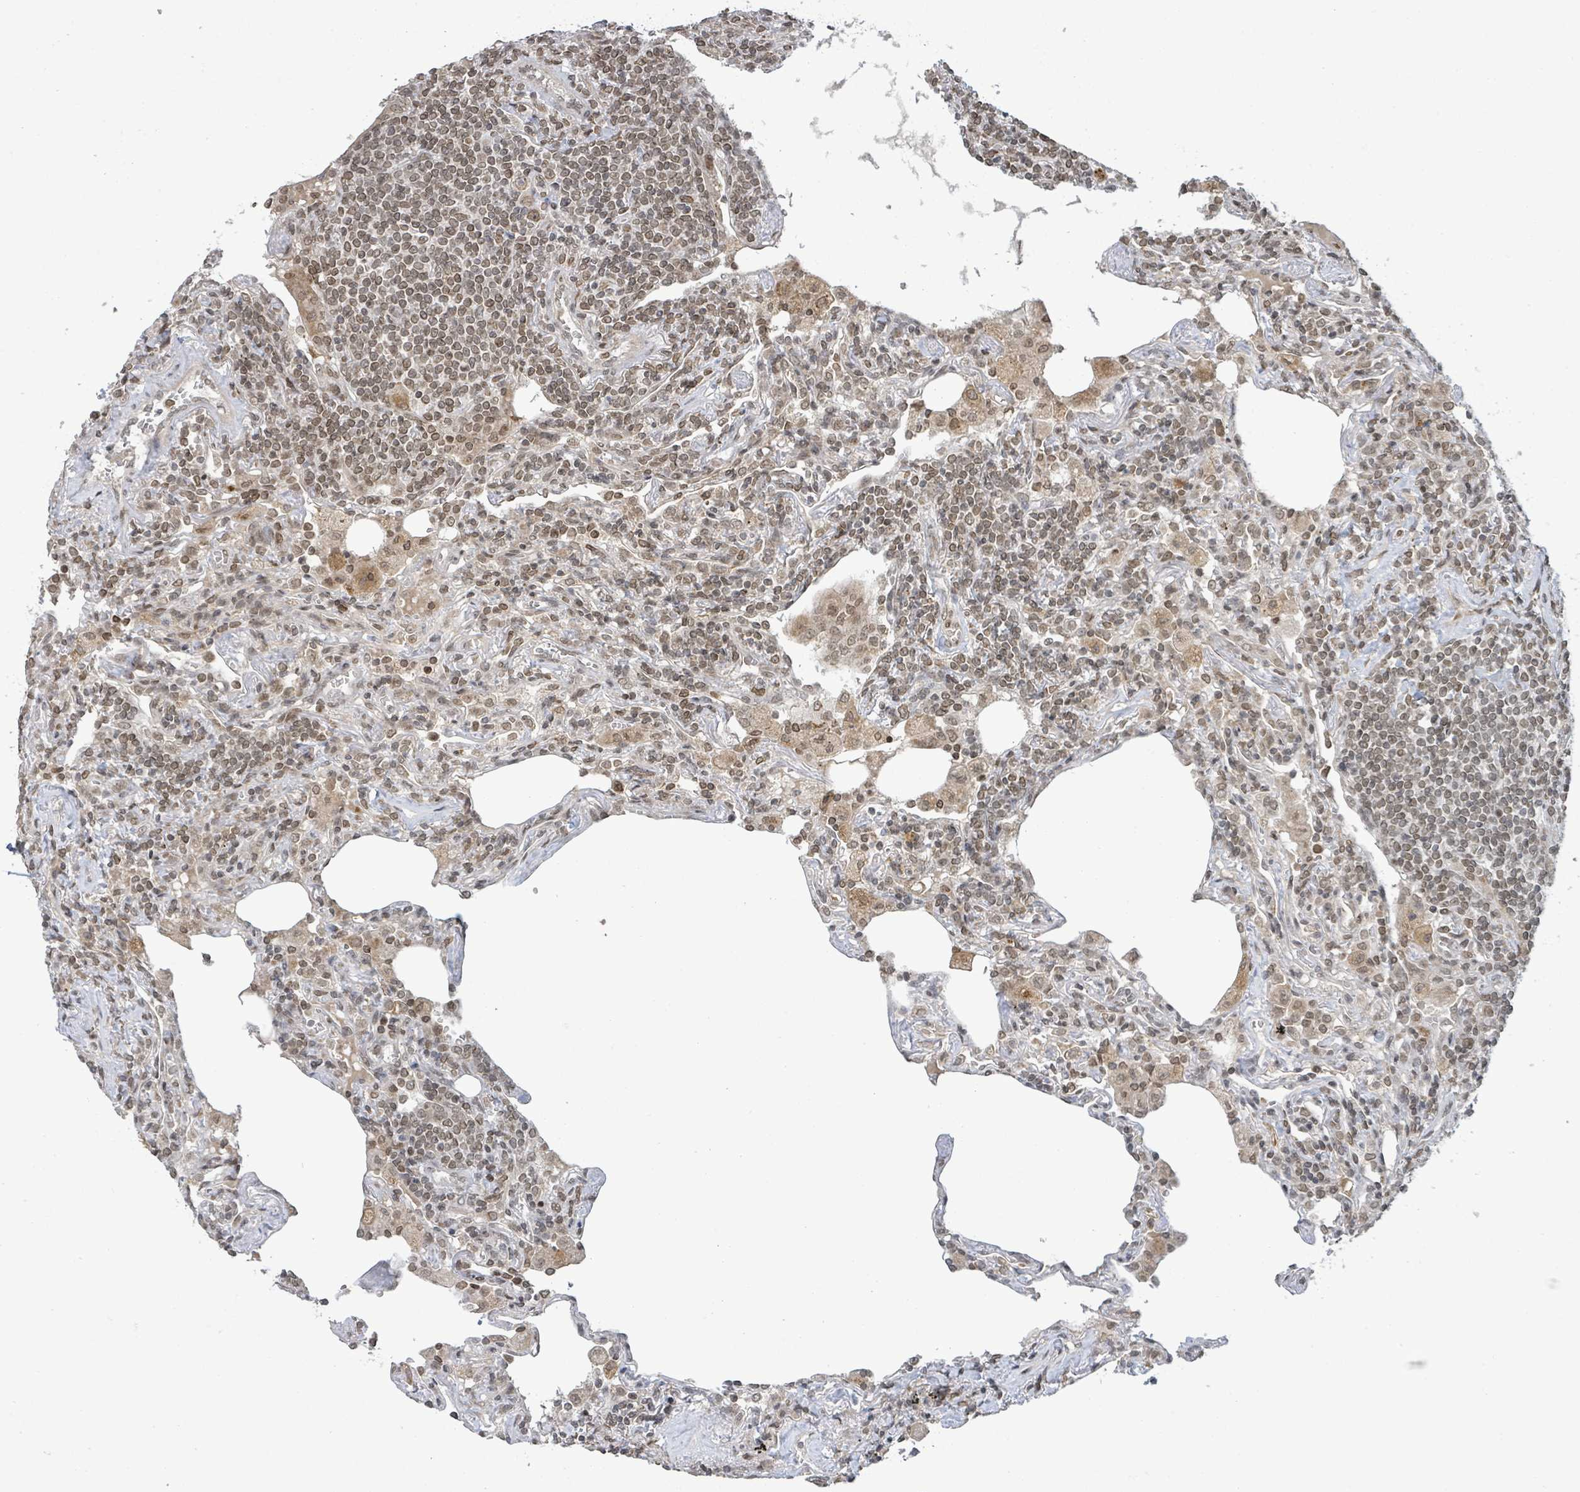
{"staining": {"intensity": "moderate", "quantity": ">75%", "location": "nuclear"}, "tissue": "lymphoma", "cell_type": "Tumor cells", "image_type": "cancer", "snomed": [{"axis": "morphology", "description": "Malignant lymphoma, non-Hodgkin's type, Low grade"}, {"axis": "topography", "description": "Lung"}], "caption": "Protein expression analysis of human malignant lymphoma, non-Hodgkin's type (low-grade) reveals moderate nuclear expression in about >75% of tumor cells.", "gene": "SBF2", "patient": {"sex": "female", "age": 71}}